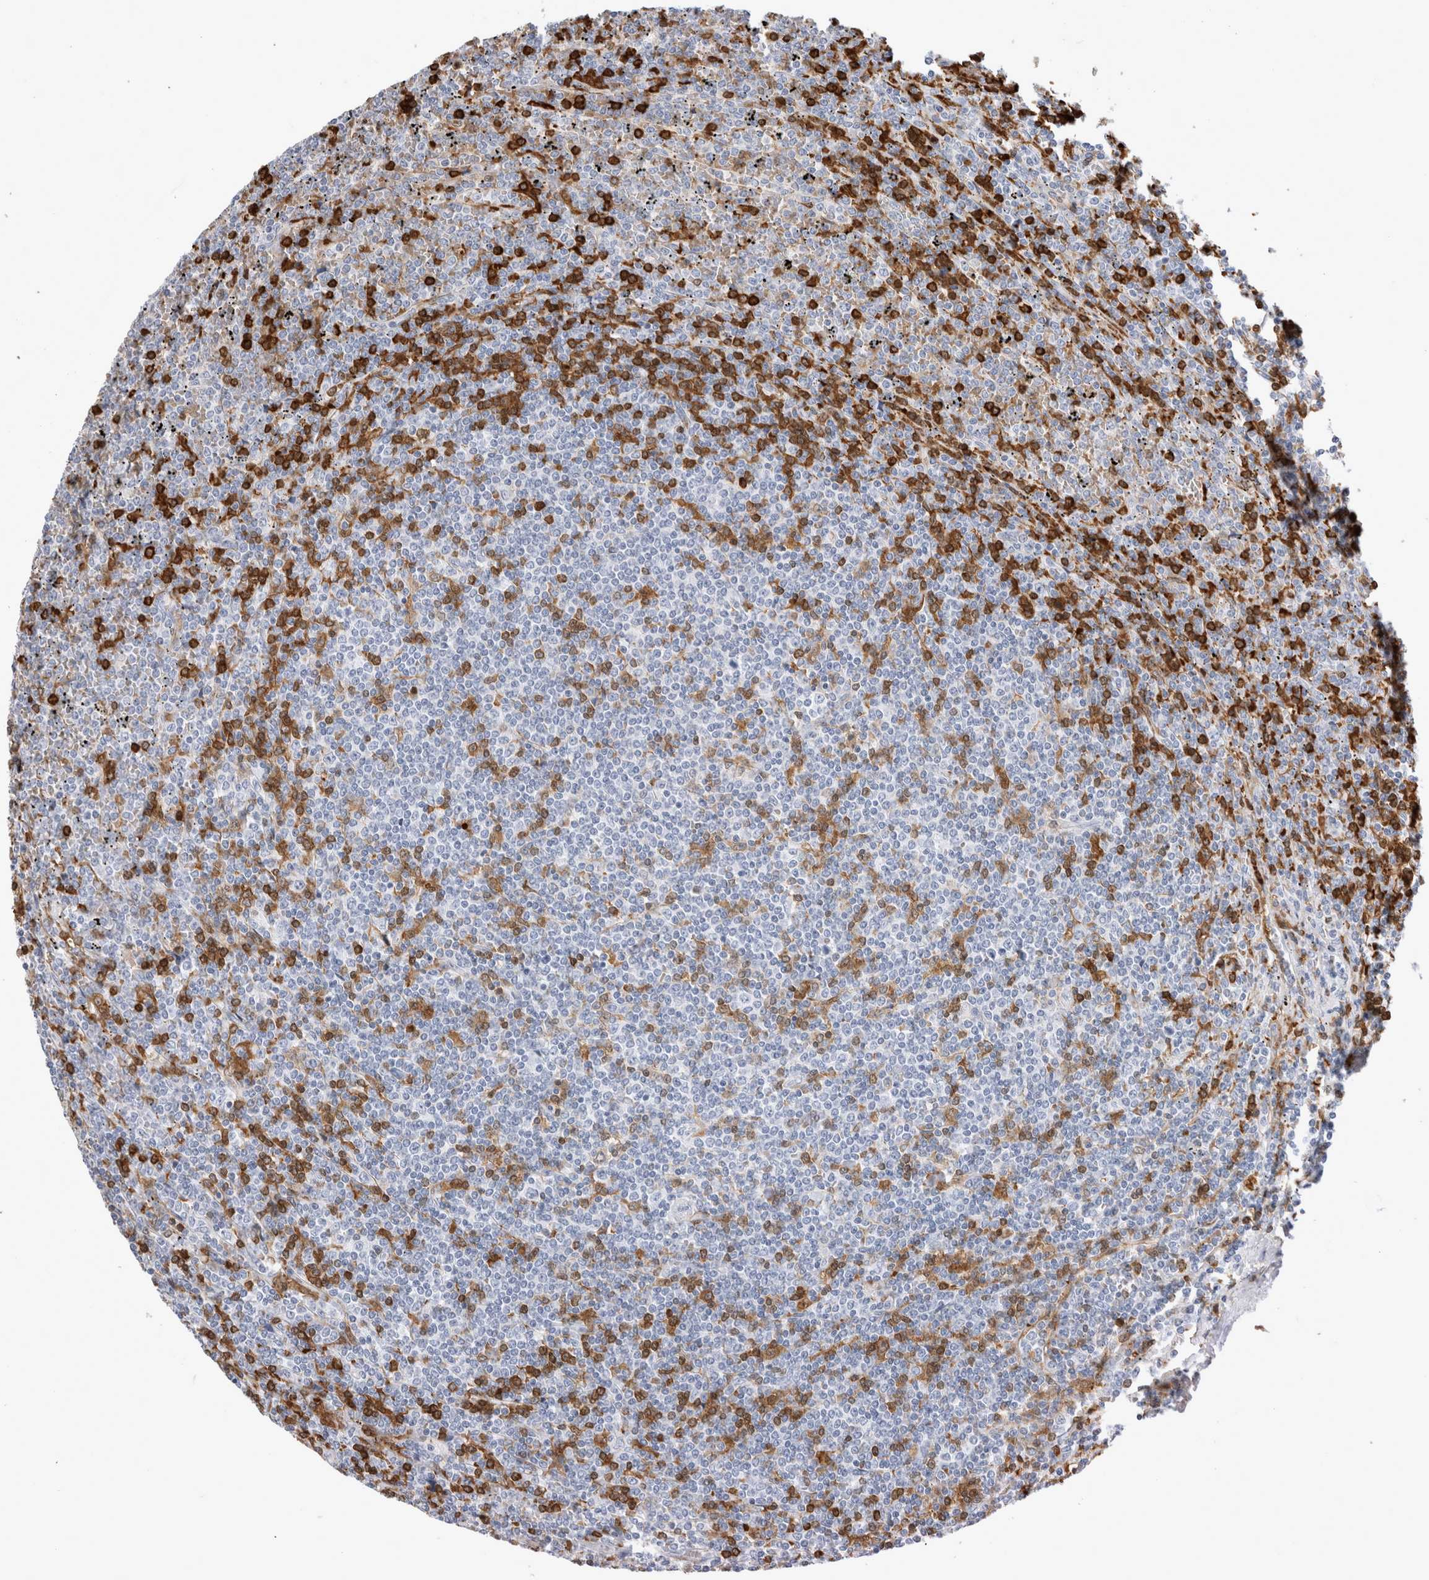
{"staining": {"intensity": "negative", "quantity": "none", "location": "none"}, "tissue": "lymphoma", "cell_type": "Tumor cells", "image_type": "cancer", "snomed": [{"axis": "morphology", "description": "Malignant lymphoma, non-Hodgkin's type, Low grade"}, {"axis": "topography", "description": "Spleen"}], "caption": "An image of human malignant lymphoma, non-Hodgkin's type (low-grade) is negative for staining in tumor cells.", "gene": "CA1", "patient": {"sex": "female", "age": 19}}